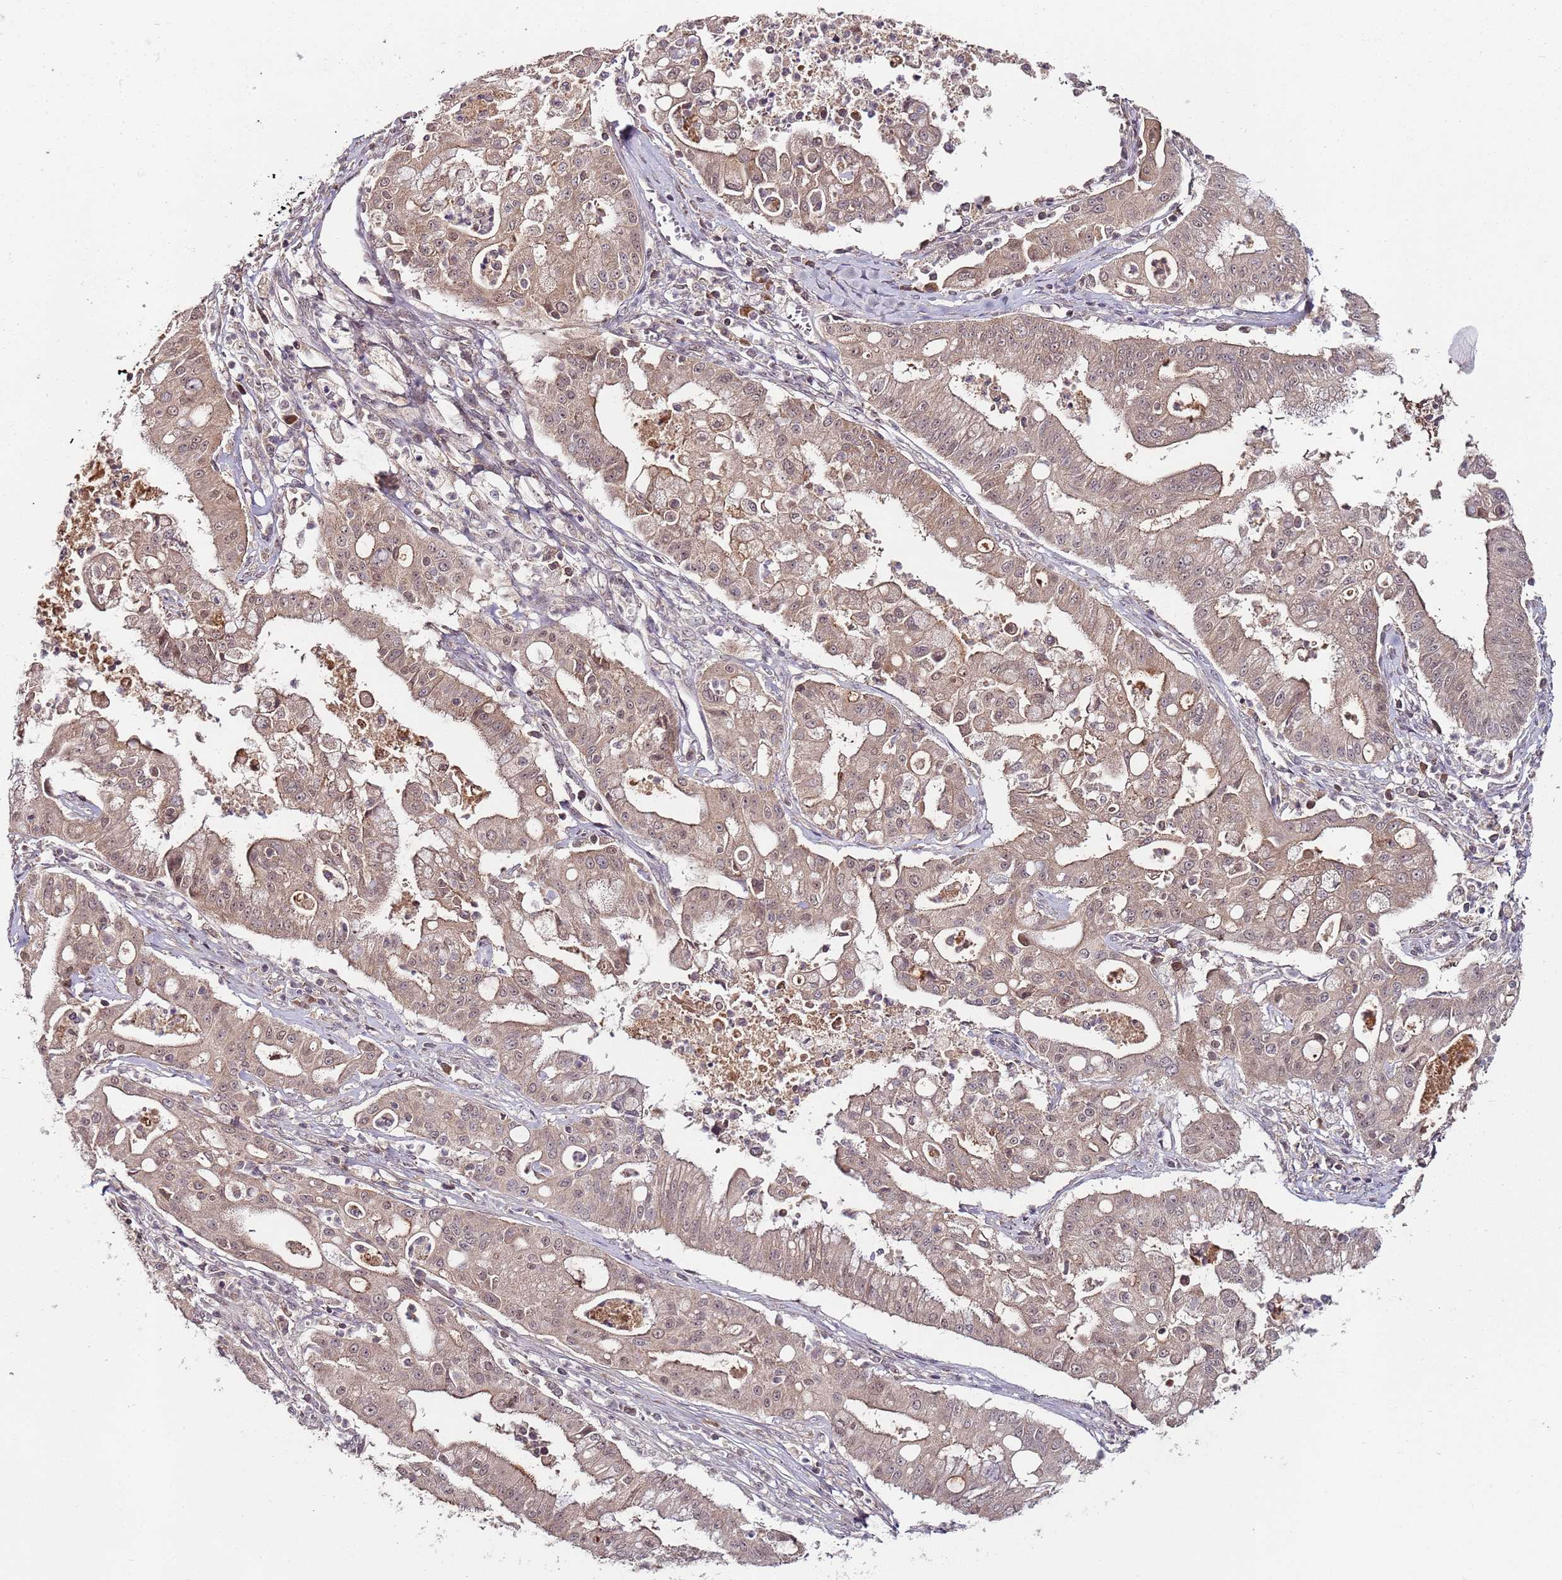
{"staining": {"intensity": "moderate", "quantity": ">75%", "location": "cytoplasmic/membranous,nuclear"}, "tissue": "ovarian cancer", "cell_type": "Tumor cells", "image_type": "cancer", "snomed": [{"axis": "morphology", "description": "Cystadenocarcinoma, mucinous, NOS"}, {"axis": "topography", "description": "Ovary"}], "caption": "A high-resolution micrograph shows IHC staining of ovarian cancer, which reveals moderate cytoplasmic/membranous and nuclear expression in approximately >75% of tumor cells. The protein of interest is shown in brown color, while the nuclei are stained blue.", "gene": "LIN37", "patient": {"sex": "female", "age": 70}}